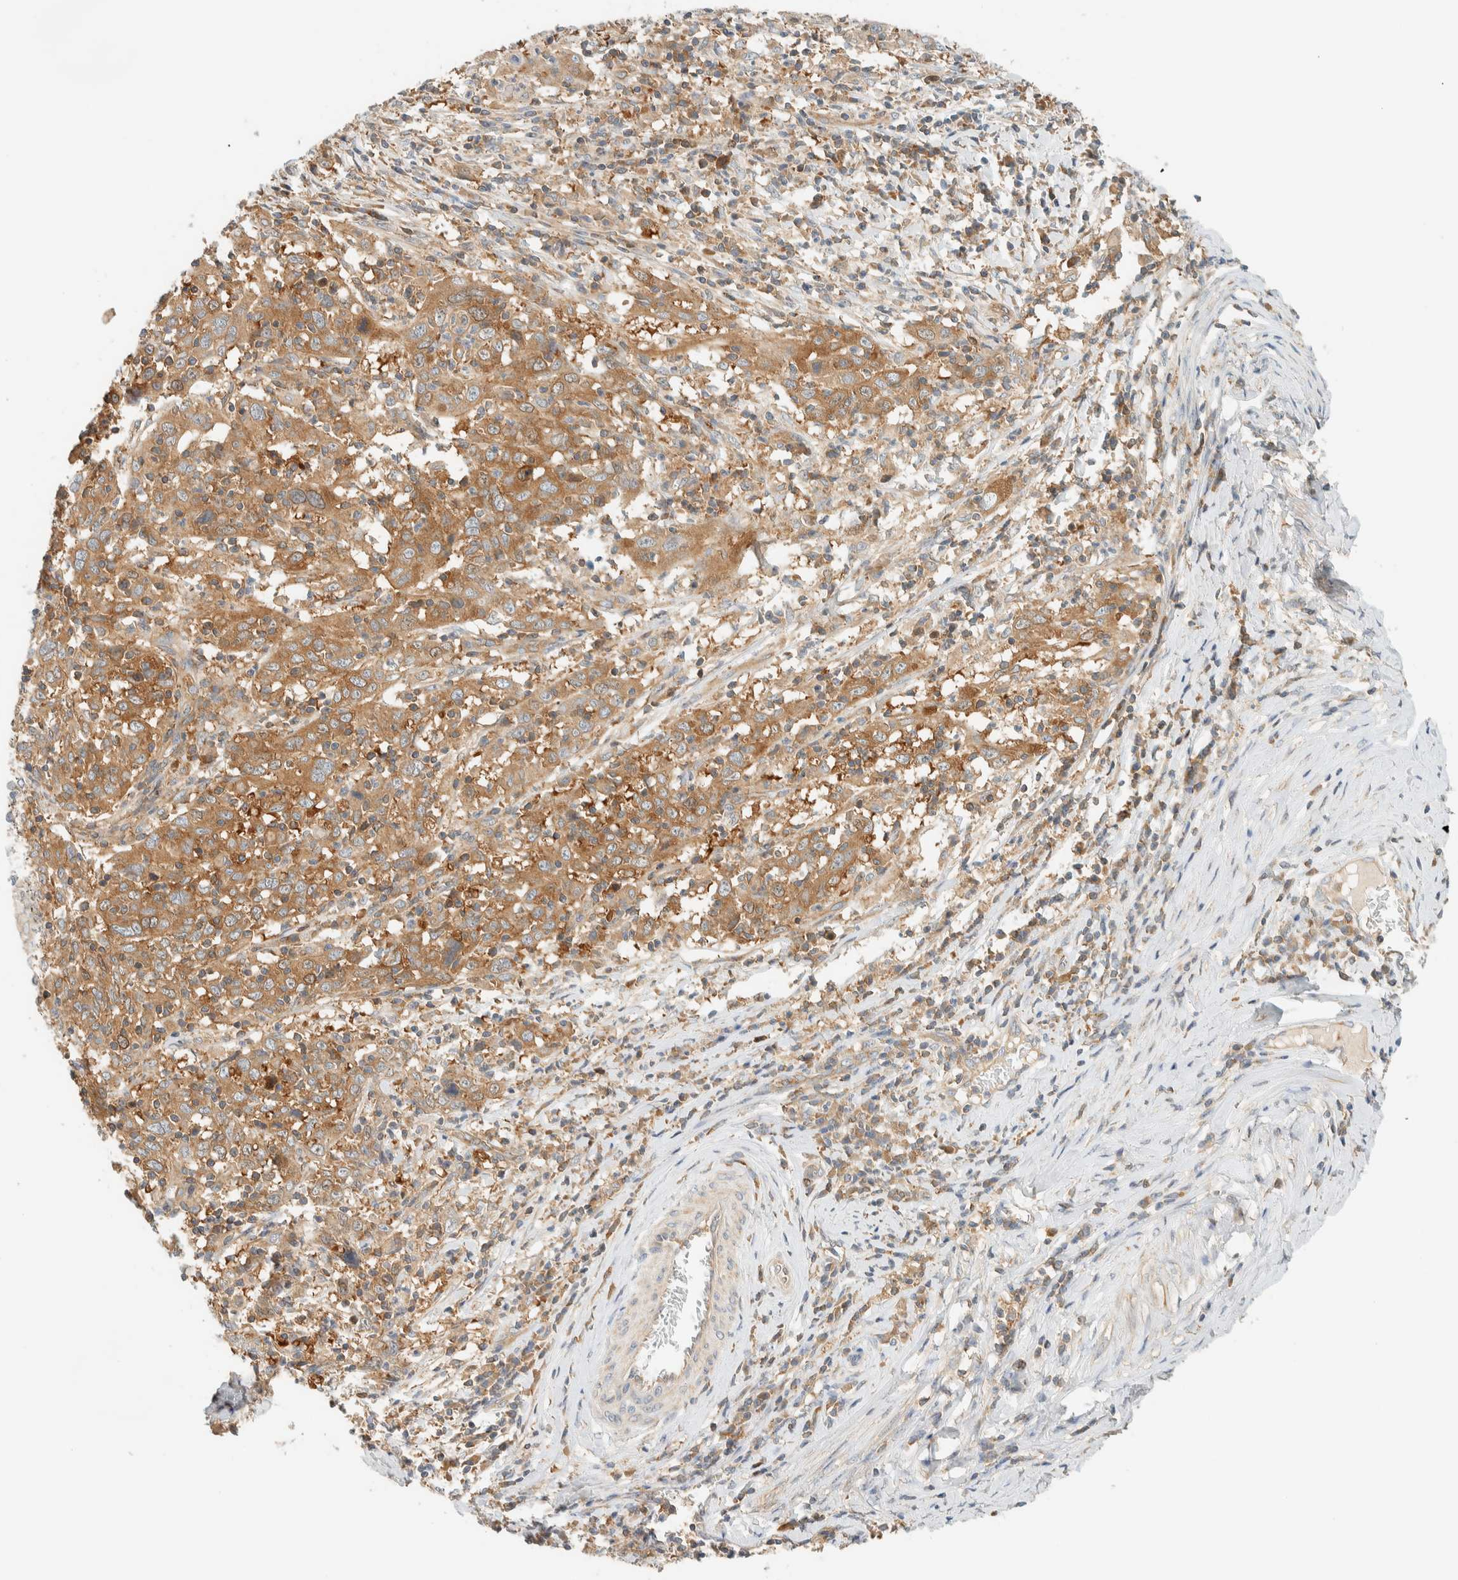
{"staining": {"intensity": "moderate", "quantity": ">75%", "location": "cytoplasmic/membranous"}, "tissue": "cervical cancer", "cell_type": "Tumor cells", "image_type": "cancer", "snomed": [{"axis": "morphology", "description": "Squamous cell carcinoma, NOS"}, {"axis": "topography", "description": "Cervix"}], "caption": "DAB immunohistochemical staining of human squamous cell carcinoma (cervical) displays moderate cytoplasmic/membranous protein staining in approximately >75% of tumor cells.", "gene": "ARFGEF1", "patient": {"sex": "female", "age": 46}}